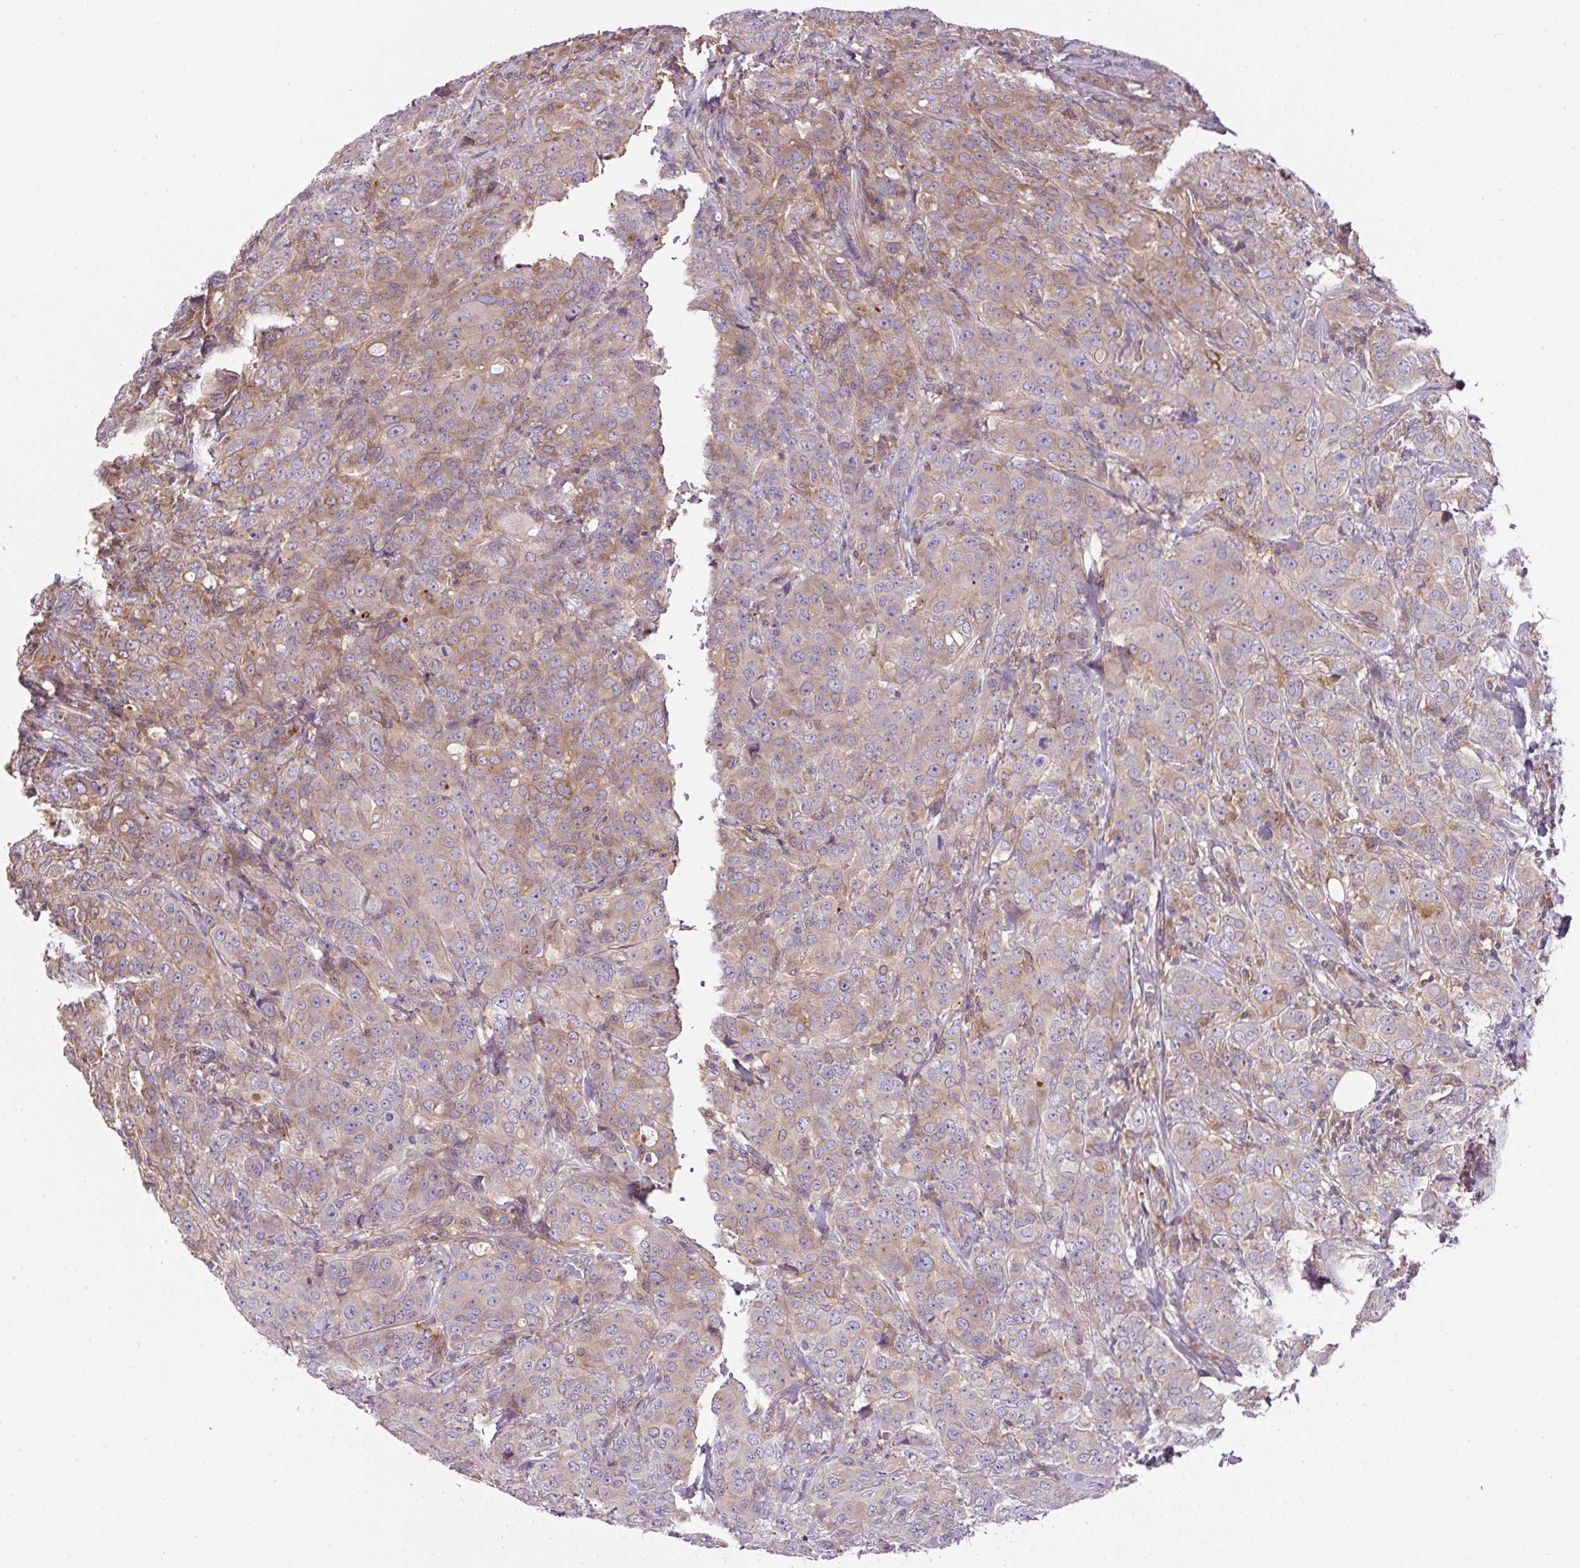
{"staining": {"intensity": "weak", "quantity": "25%-75%", "location": "cytoplasmic/membranous"}, "tissue": "breast cancer", "cell_type": "Tumor cells", "image_type": "cancer", "snomed": [{"axis": "morphology", "description": "Duct carcinoma"}, {"axis": "topography", "description": "Breast"}], "caption": "IHC histopathology image of neoplastic tissue: invasive ductal carcinoma (breast) stained using IHC exhibits low levels of weak protein expression localized specifically in the cytoplasmic/membranous of tumor cells, appearing as a cytoplasmic/membranous brown color.", "gene": "CCDC28A", "patient": {"sex": "female", "age": 43}}